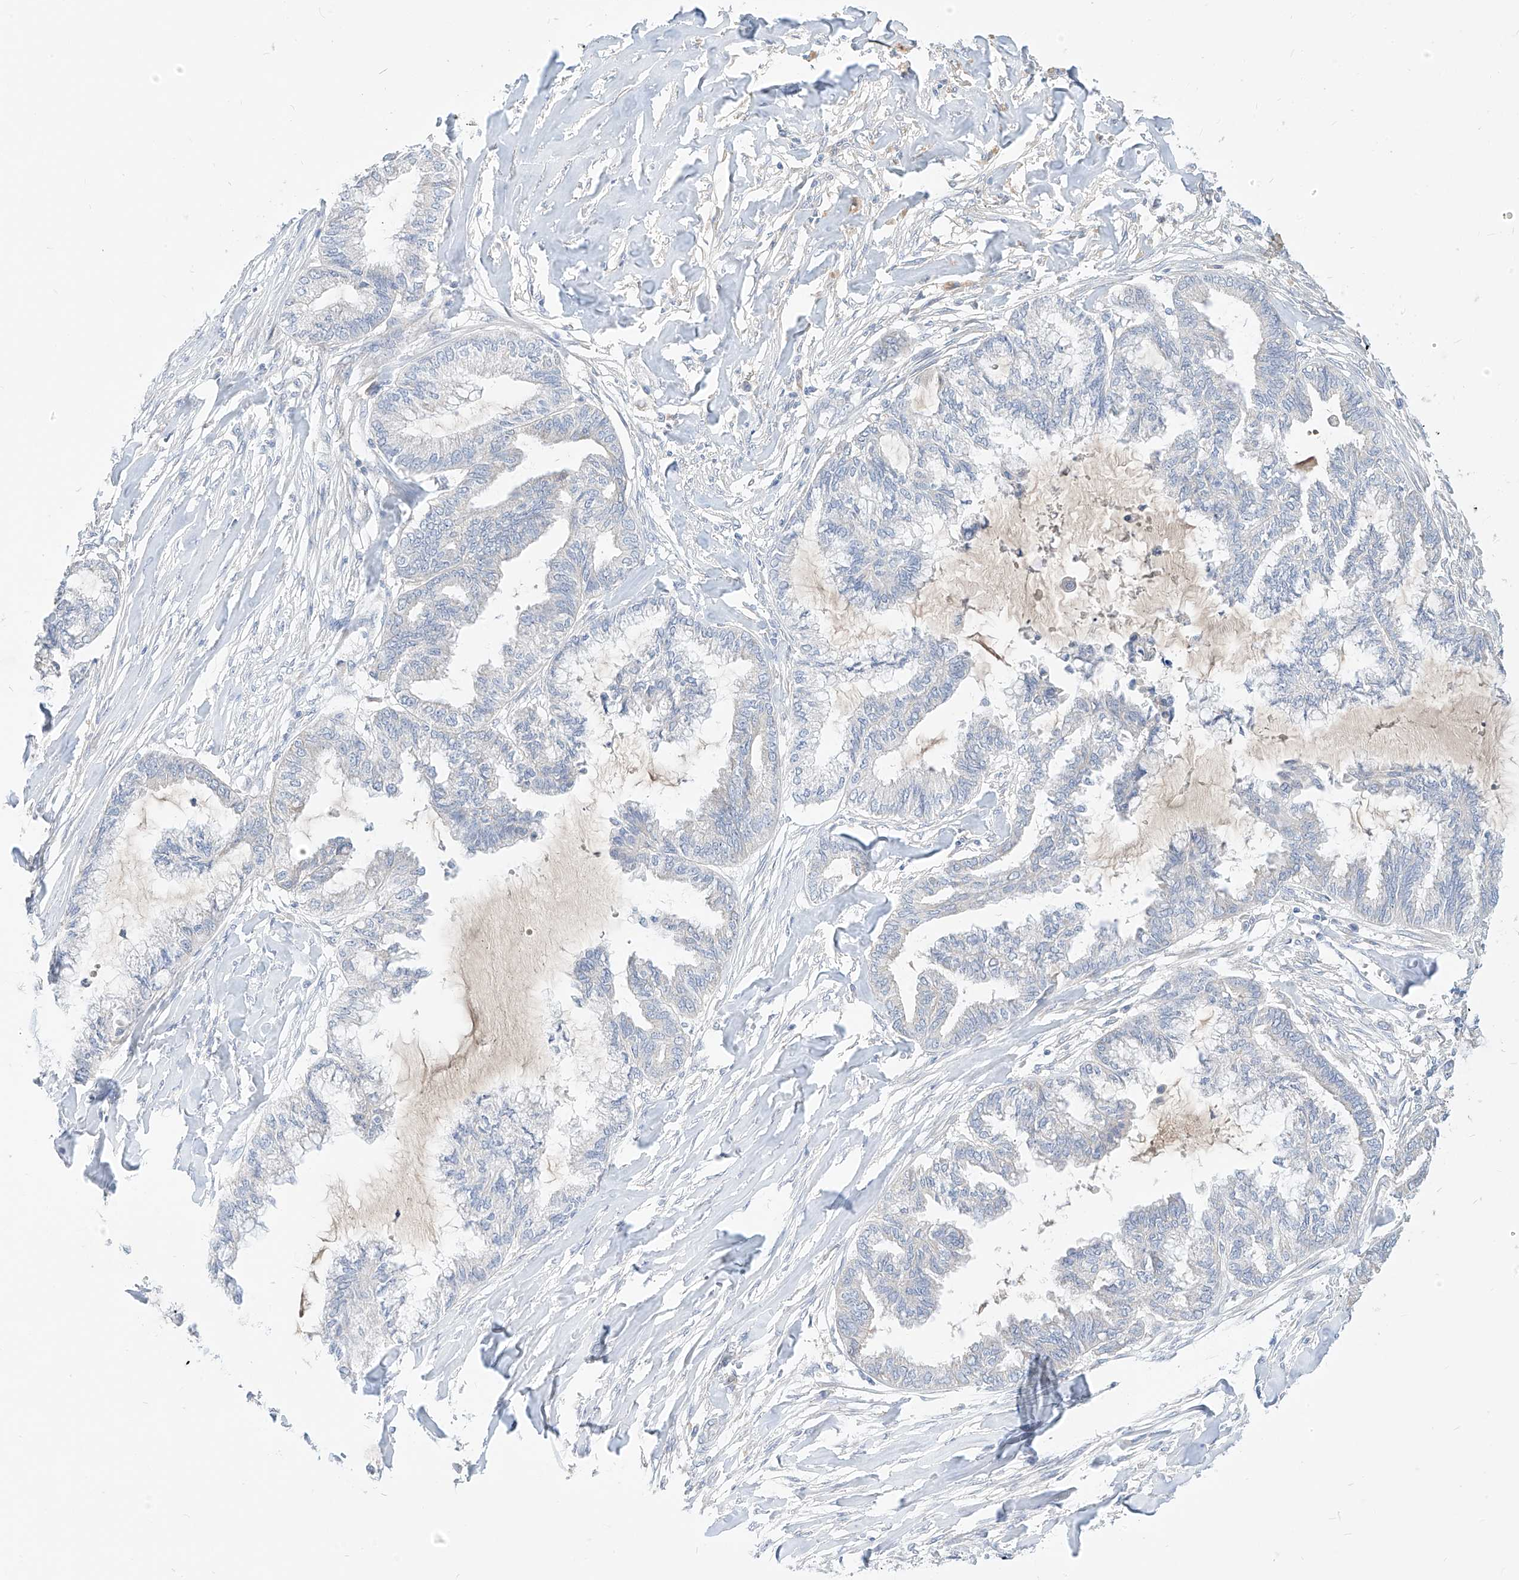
{"staining": {"intensity": "negative", "quantity": "none", "location": "none"}, "tissue": "endometrial cancer", "cell_type": "Tumor cells", "image_type": "cancer", "snomed": [{"axis": "morphology", "description": "Adenocarcinoma, NOS"}, {"axis": "topography", "description": "Endometrium"}], "caption": "There is no significant expression in tumor cells of endometrial adenocarcinoma.", "gene": "RASA2", "patient": {"sex": "female", "age": 86}}